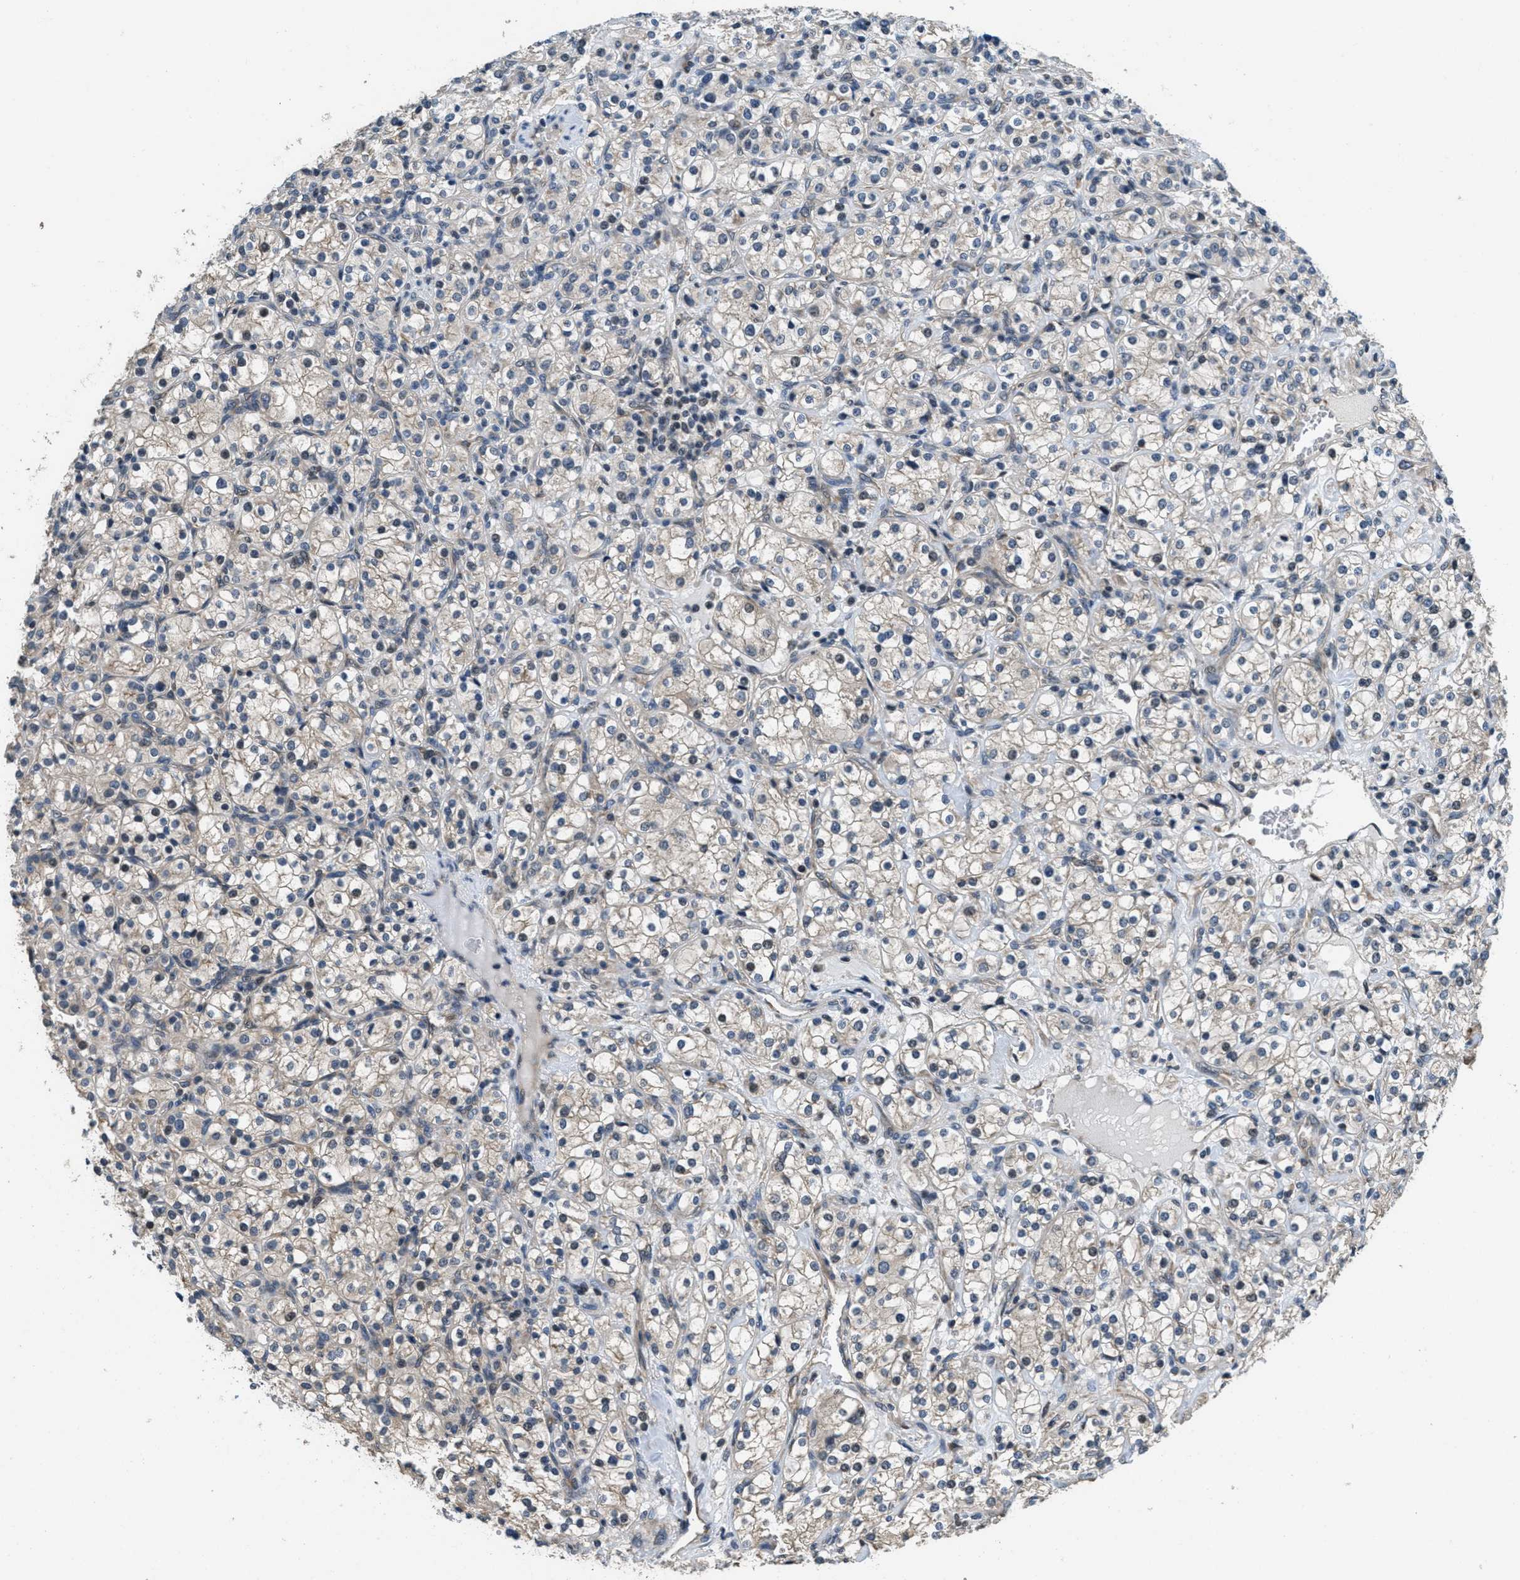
{"staining": {"intensity": "weak", "quantity": "<25%", "location": "nuclear"}, "tissue": "renal cancer", "cell_type": "Tumor cells", "image_type": "cancer", "snomed": [{"axis": "morphology", "description": "Adenocarcinoma, NOS"}, {"axis": "topography", "description": "Kidney"}], "caption": "Tumor cells show no significant protein expression in renal adenocarcinoma. Nuclei are stained in blue.", "gene": "NAT1", "patient": {"sex": "male", "age": 77}}